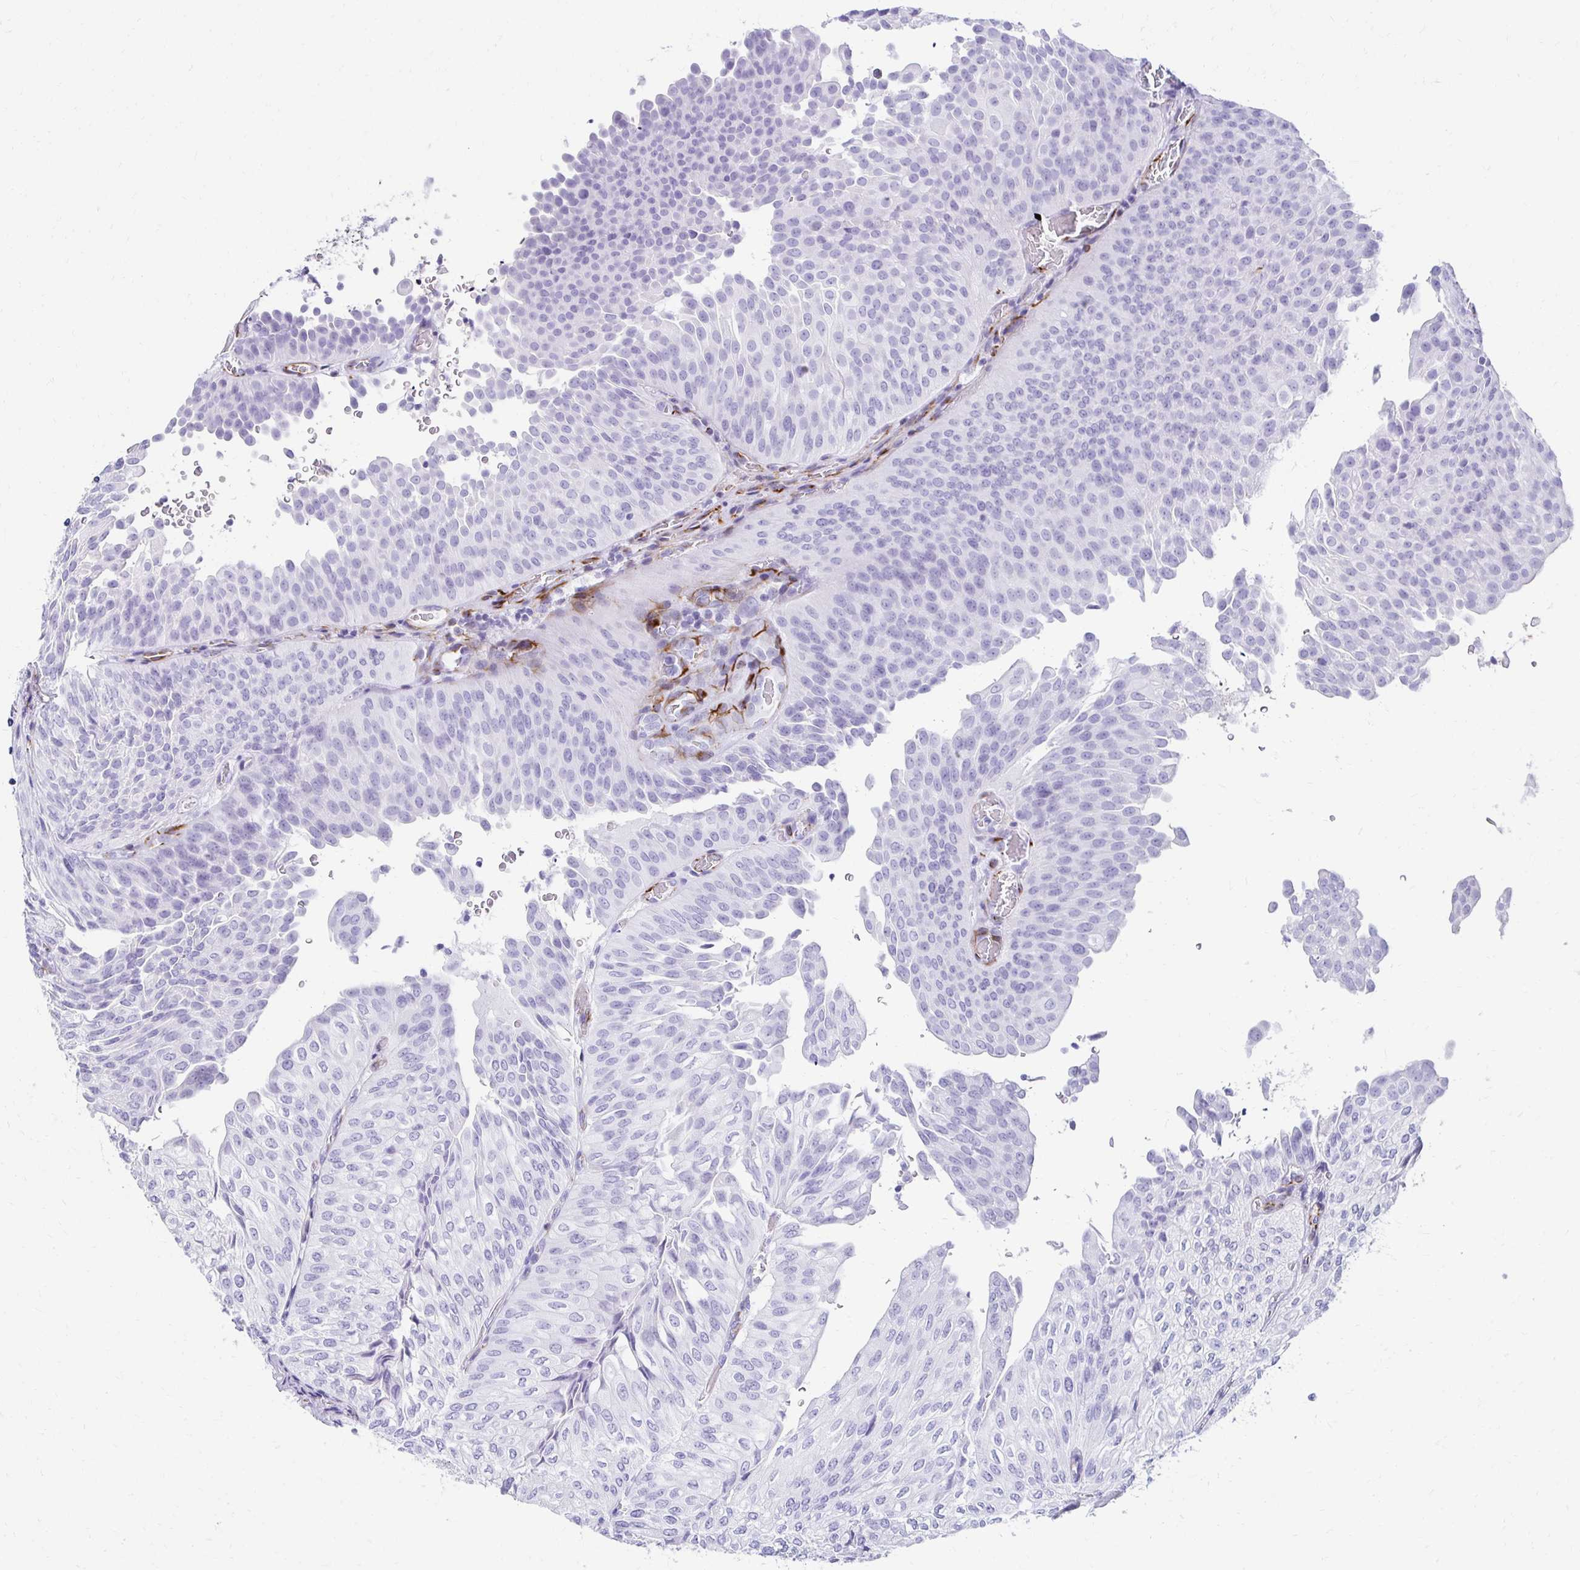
{"staining": {"intensity": "negative", "quantity": "none", "location": "none"}, "tissue": "urothelial cancer", "cell_type": "Tumor cells", "image_type": "cancer", "snomed": [{"axis": "morphology", "description": "Urothelial carcinoma, NOS"}, {"axis": "topography", "description": "Urinary bladder"}], "caption": "Tumor cells are negative for protein expression in human urothelial cancer.", "gene": "TMEM54", "patient": {"sex": "male", "age": 62}}